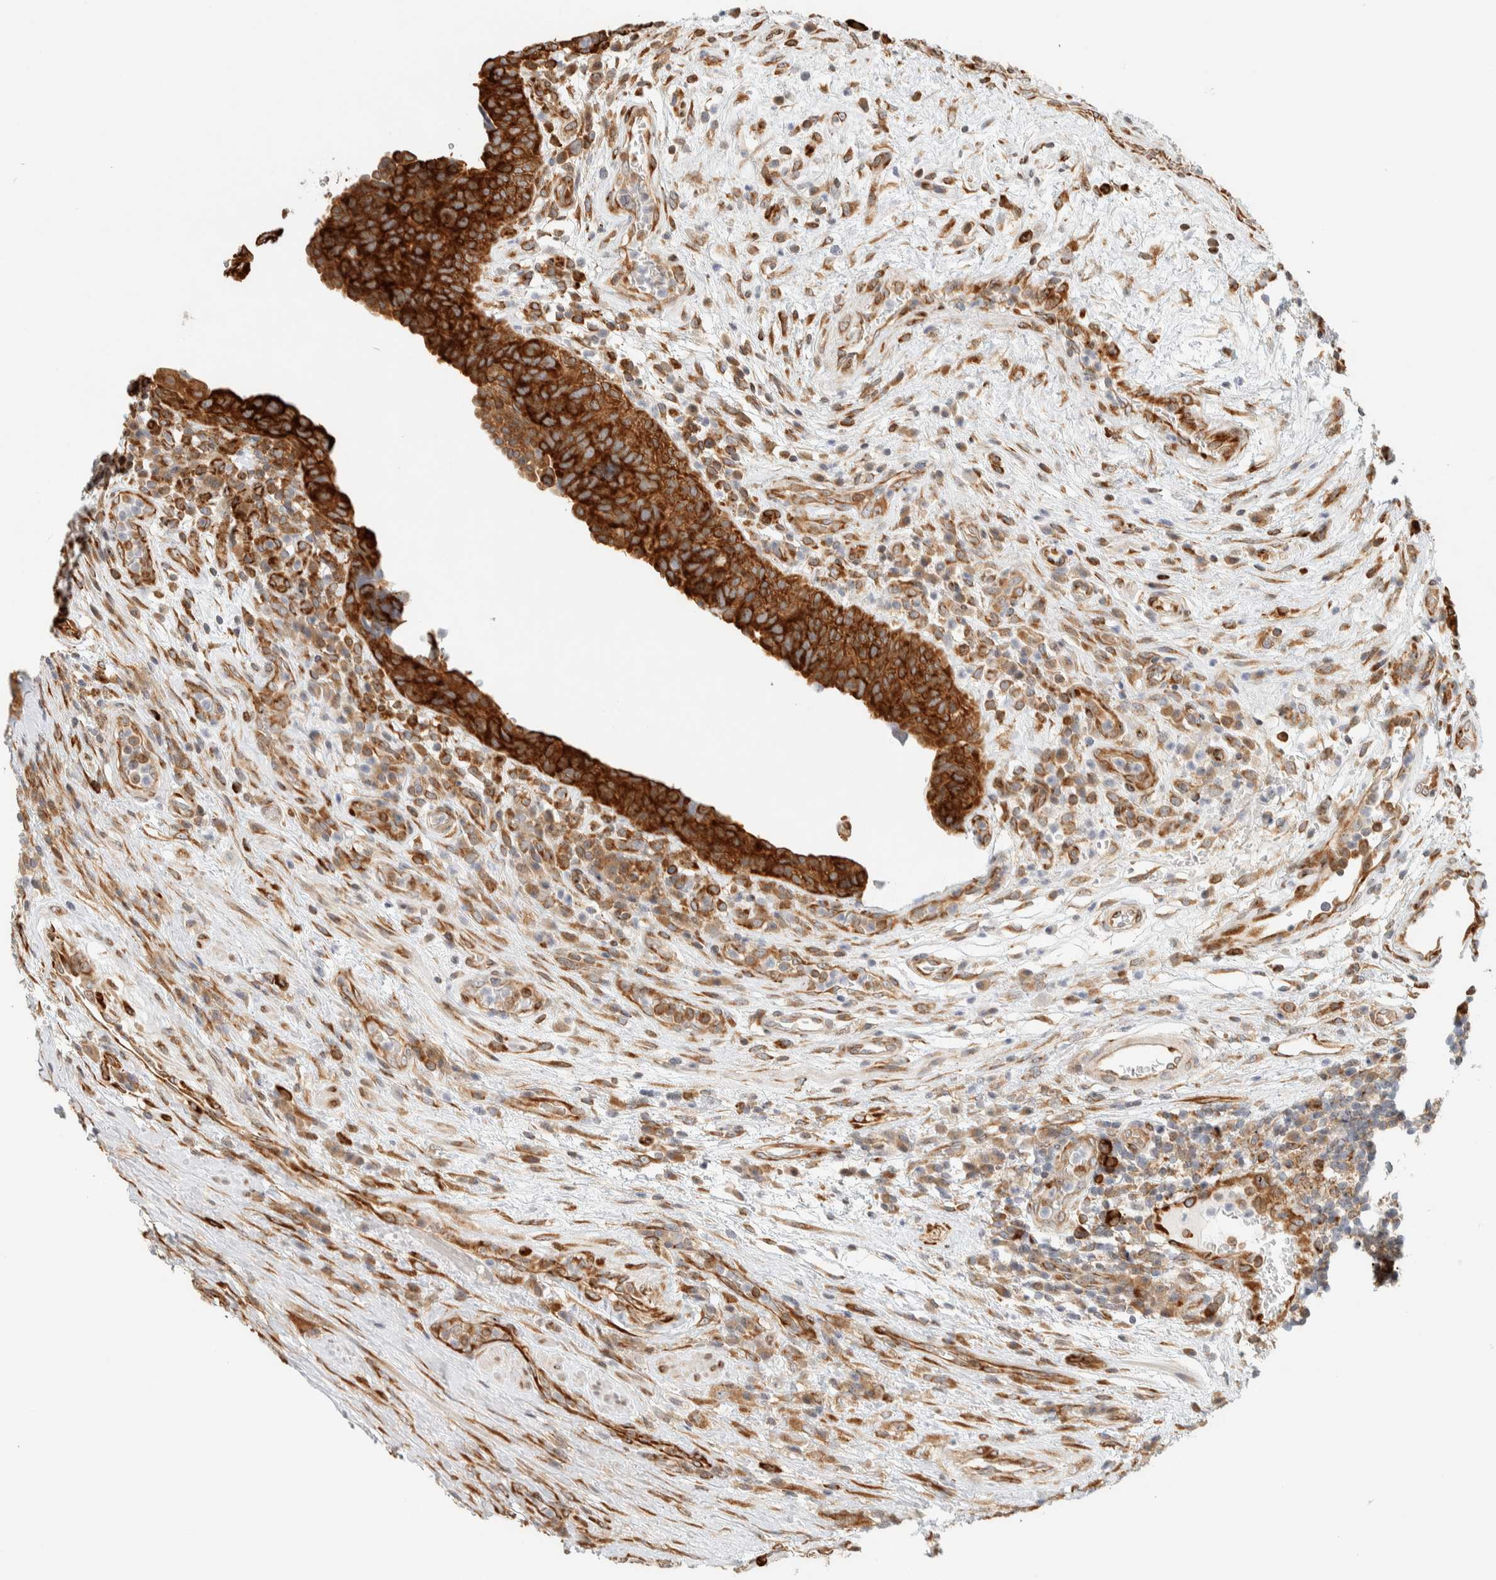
{"staining": {"intensity": "strong", "quantity": ">75%", "location": "cytoplasmic/membranous"}, "tissue": "urothelial cancer", "cell_type": "Tumor cells", "image_type": "cancer", "snomed": [{"axis": "morphology", "description": "Urothelial carcinoma, High grade"}, {"axis": "topography", "description": "Urinary bladder"}], "caption": "Urothelial cancer was stained to show a protein in brown. There is high levels of strong cytoplasmic/membranous positivity in about >75% of tumor cells. Nuclei are stained in blue.", "gene": "LLGL2", "patient": {"sex": "female", "age": 82}}